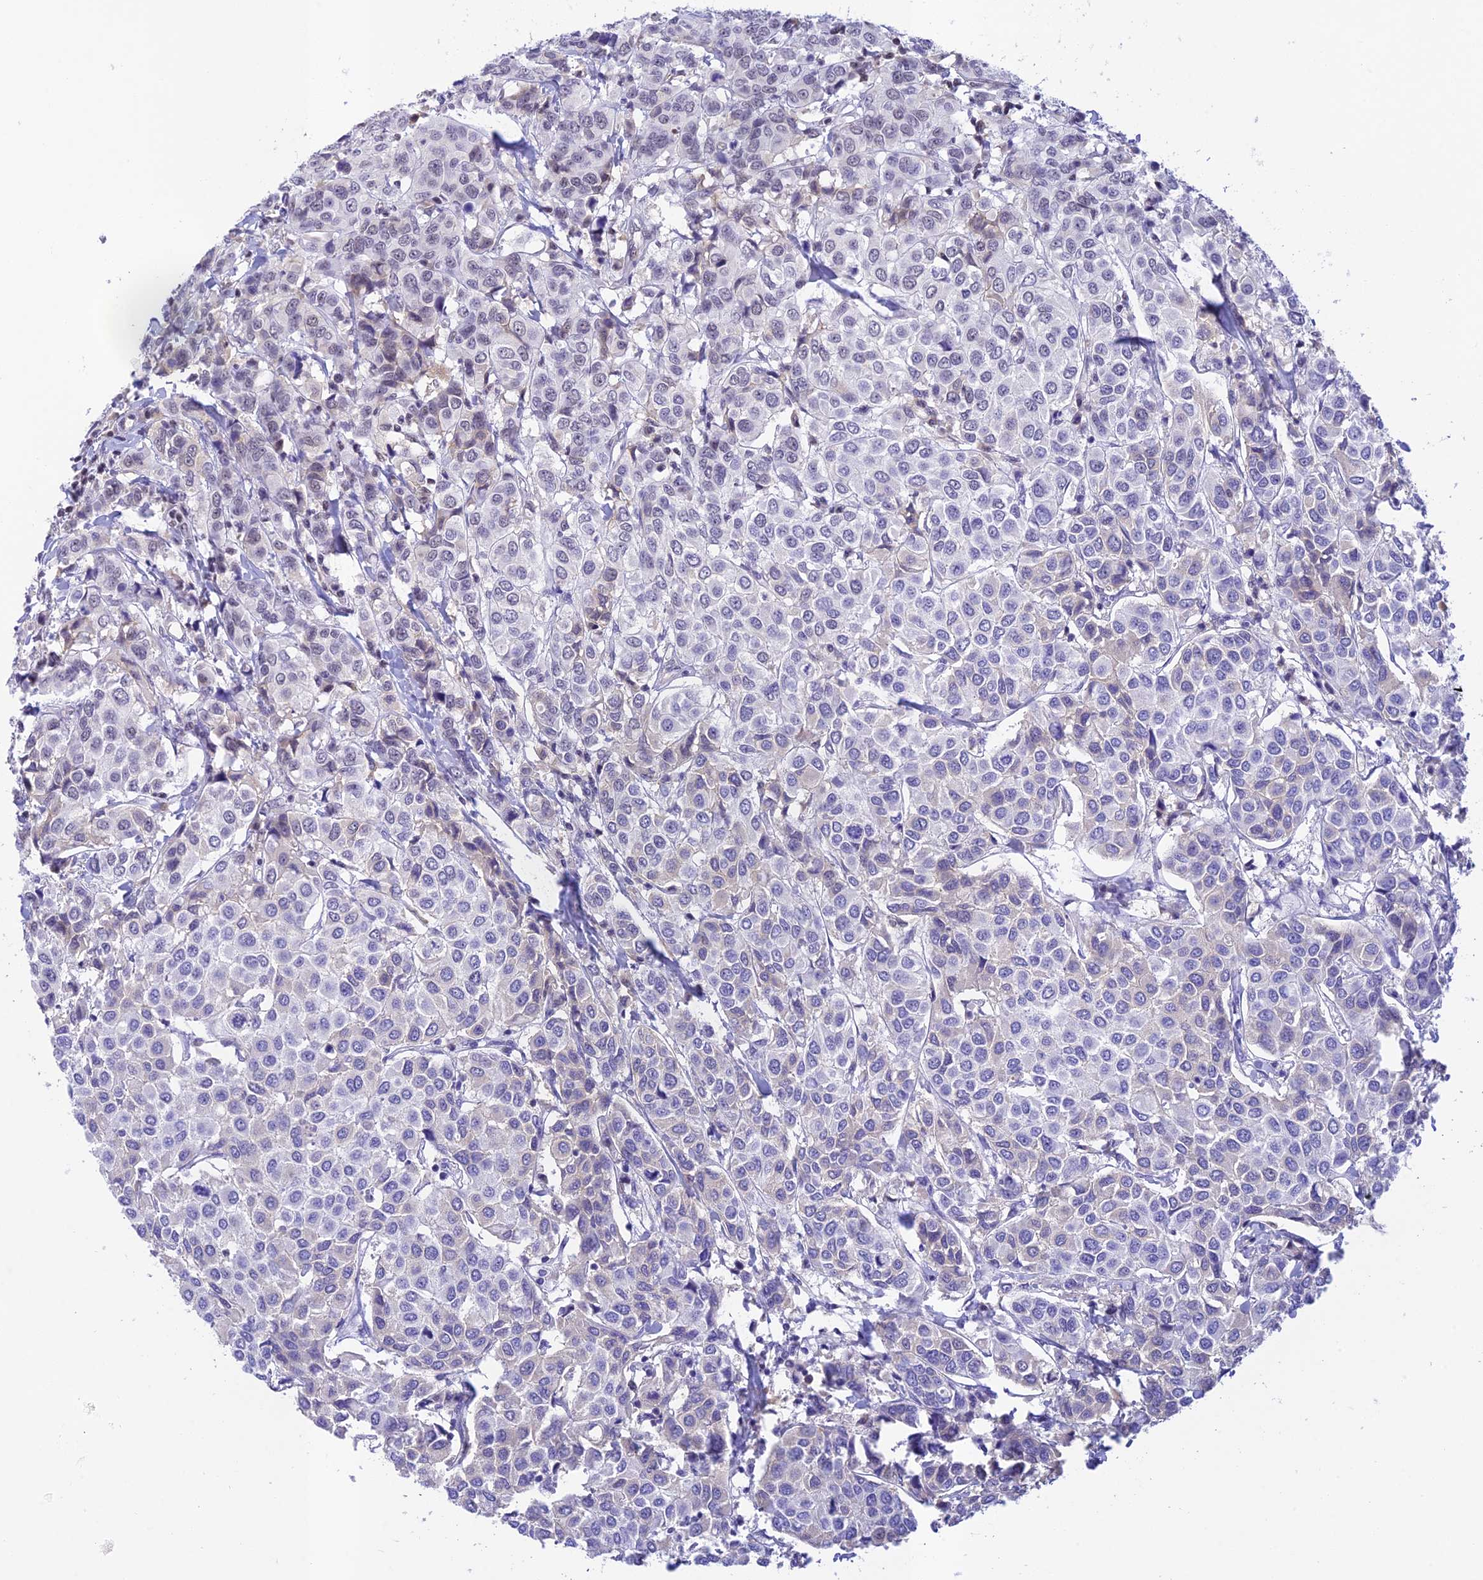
{"staining": {"intensity": "negative", "quantity": "none", "location": "none"}, "tissue": "breast cancer", "cell_type": "Tumor cells", "image_type": "cancer", "snomed": [{"axis": "morphology", "description": "Duct carcinoma"}, {"axis": "topography", "description": "Breast"}], "caption": "Immunohistochemistry photomicrograph of neoplastic tissue: breast intraductal carcinoma stained with DAB (3,3'-diaminobenzidine) exhibits no significant protein expression in tumor cells. The staining is performed using DAB (3,3'-diaminobenzidine) brown chromogen with nuclei counter-stained in using hematoxylin.", "gene": "THAP11", "patient": {"sex": "female", "age": 55}}